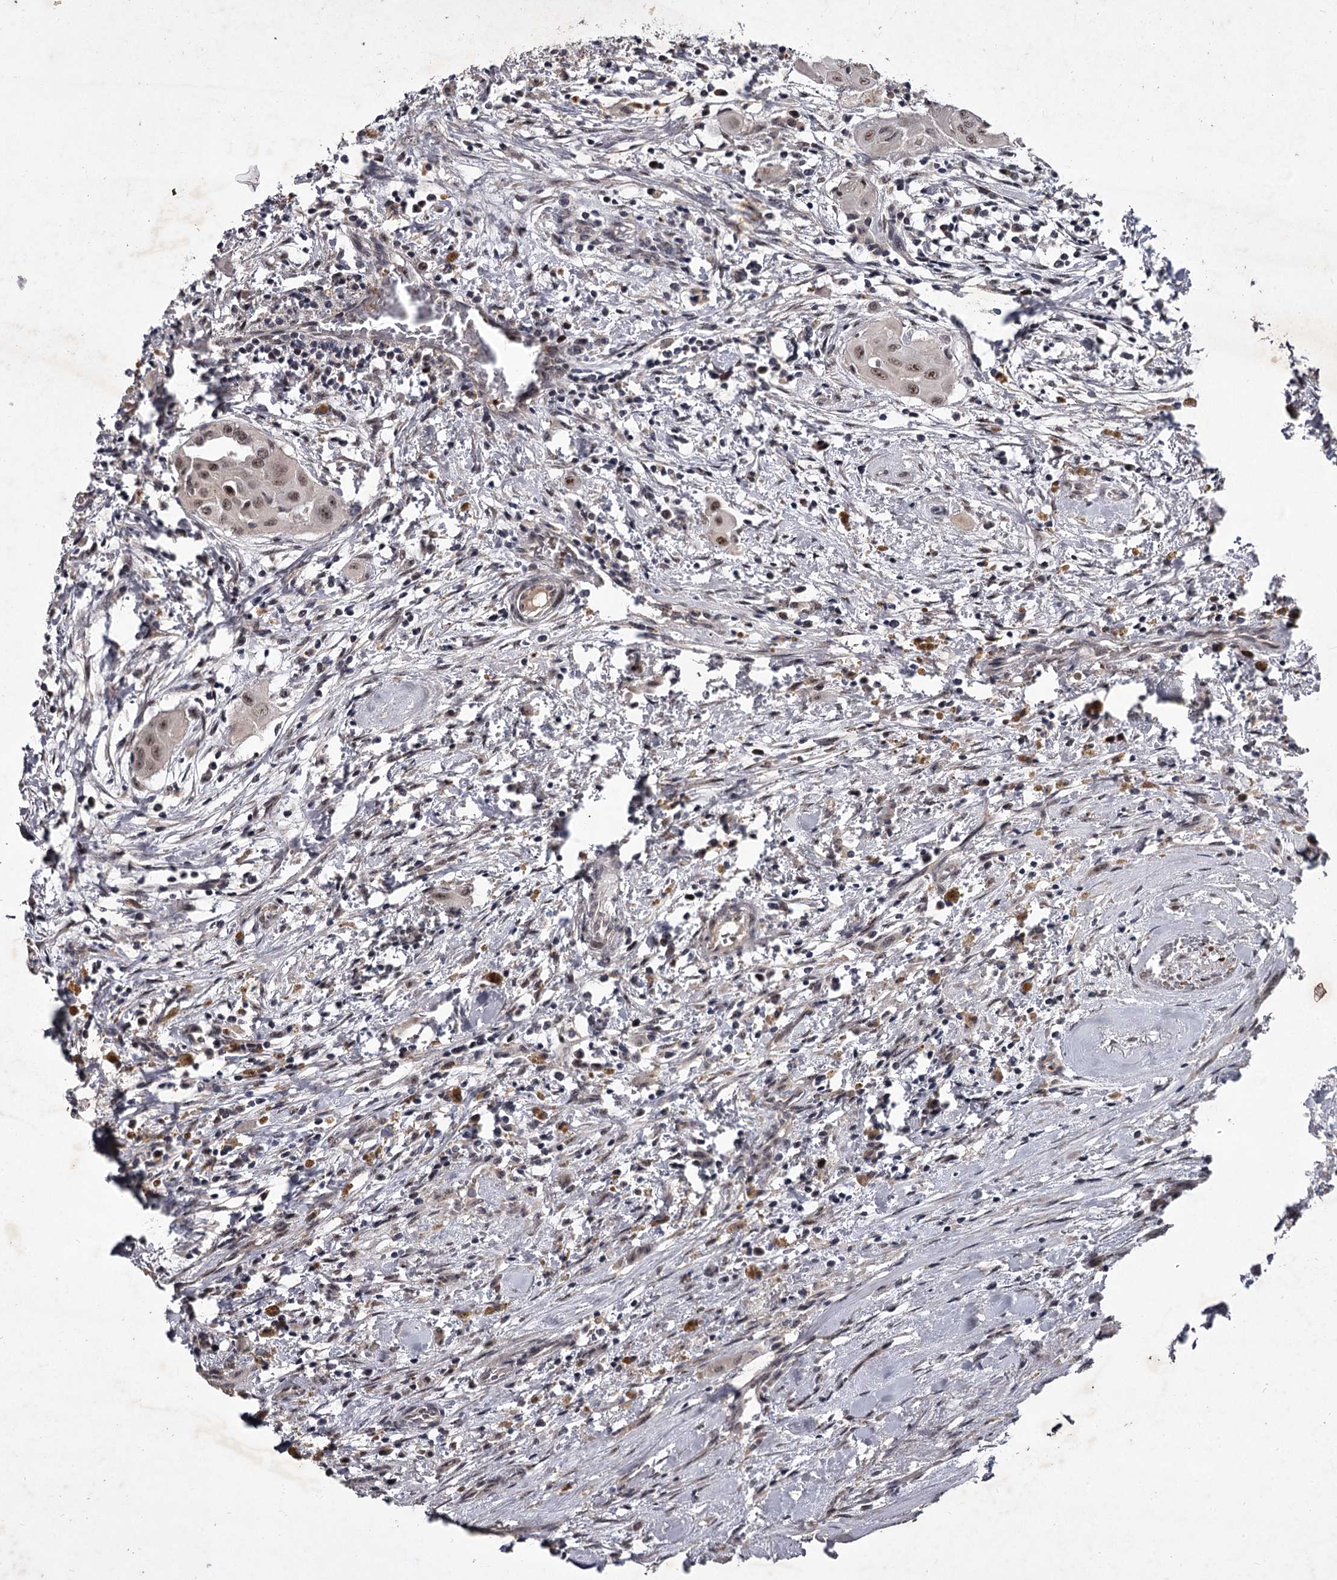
{"staining": {"intensity": "weak", "quantity": ">75%", "location": "nuclear"}, "tissue": "thyroid cancer", "cell_type": "Tumor cells", "image_type": "cancer", "snomed": [{"axis": "morphology", "description": "Papillary adenocarcinoma, NOS"}, {"axis": "topography", "description": "Thyroid gland"}], "caption": "Immunohistochemistry (IHC) photomicrograph of thyroid papillary adenocarcinoma stained for a protein (brown), which reveals low levels of weak nuclear positivity in approximately >75% of tumor cells.", "gene": "RNF44", "patient": {"sex": "female", "age": 59}}